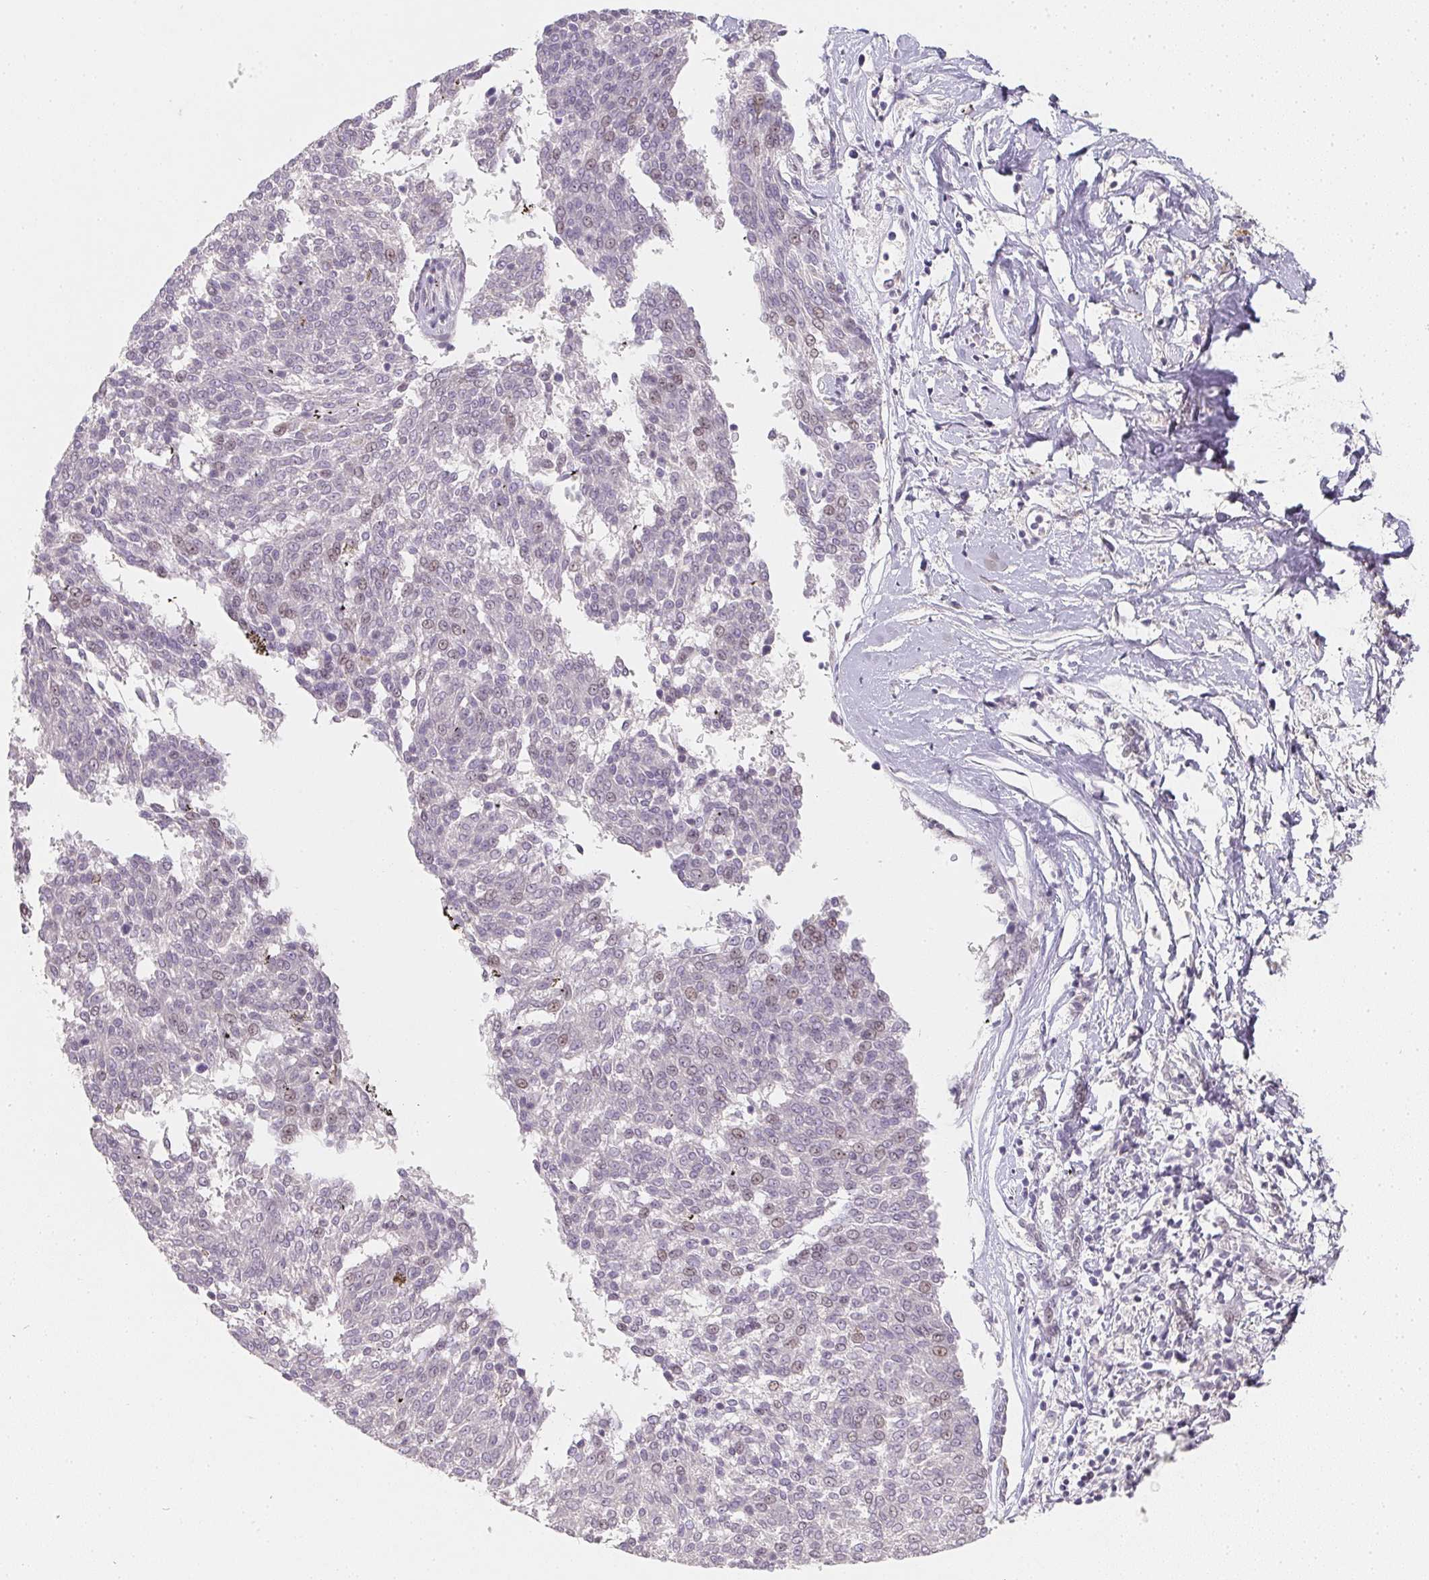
{"staining": {"intensity": "negative", "quantity": "none", "location": "none"}, "tissue": "melanoma", "cell_type": "Tumor cells", "image_type": "cancer", "snomed": [{"axis": "morphology", "description": "Malignant melanoma, NOS"}, {"axis": "topography", "description": "Skin"}], "caption": "An image of malignant melanoma stained for a protein demonstrates no brown staining in tumor cells.", "gene": "SOAT1", "patient": {"sex": "female", "age": 72}}